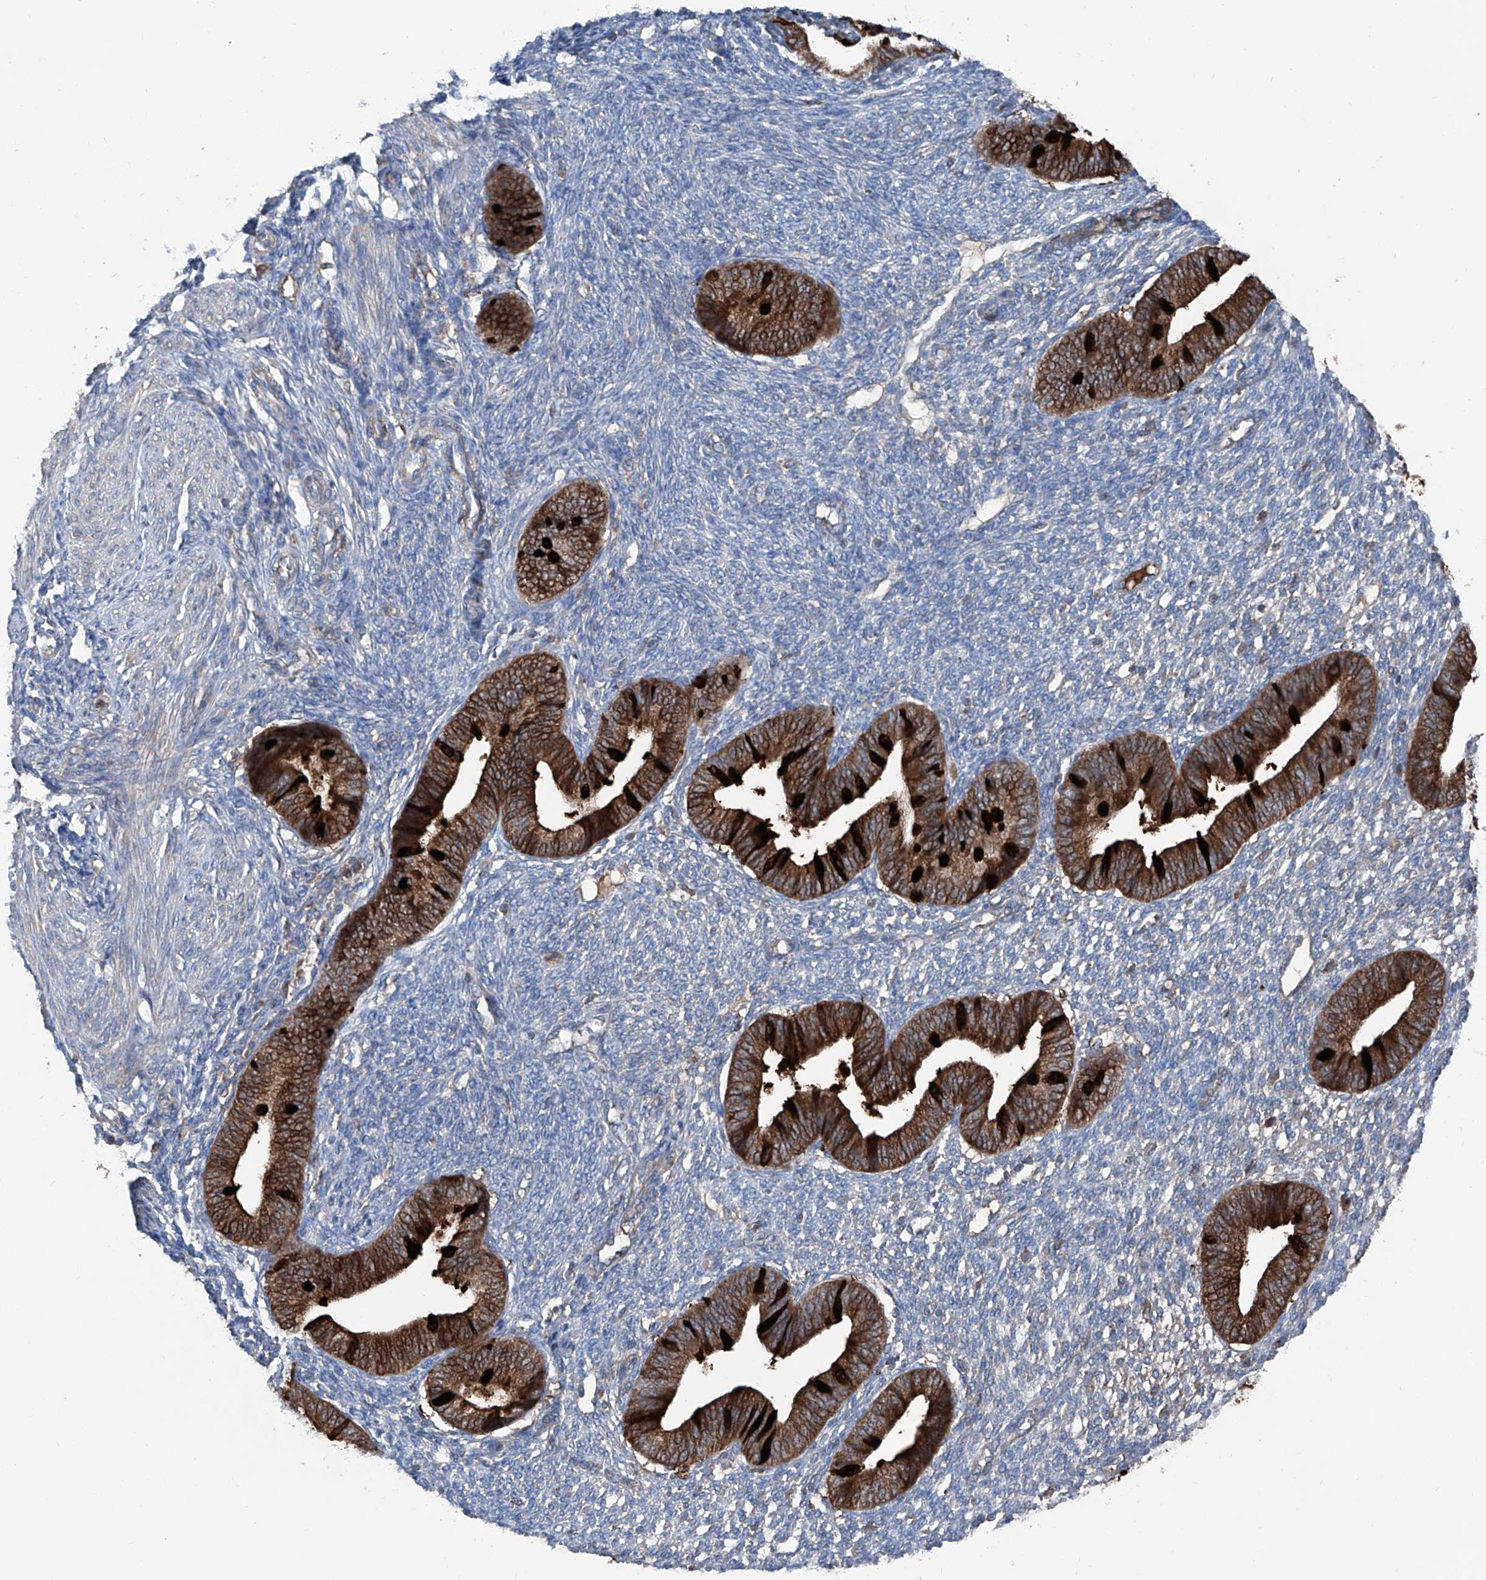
{"staining": {"intensity": "negative", "quantity": "none", "location": "none"}, "tissue": "endometrium", "cell_type": "Cells in endometrial stroma", "image_type": "normal", "snomed": [{"axis": "morphology", "description": "Normal tissue, NOS"}, {"axis": "topography", "description": "Endometrium"}], "caption": "Cells in endometrial stroma show no significant positivity in normal endometrium.", "gene": "GPAT3", "patient": {"sex": "female", "age": 46}}